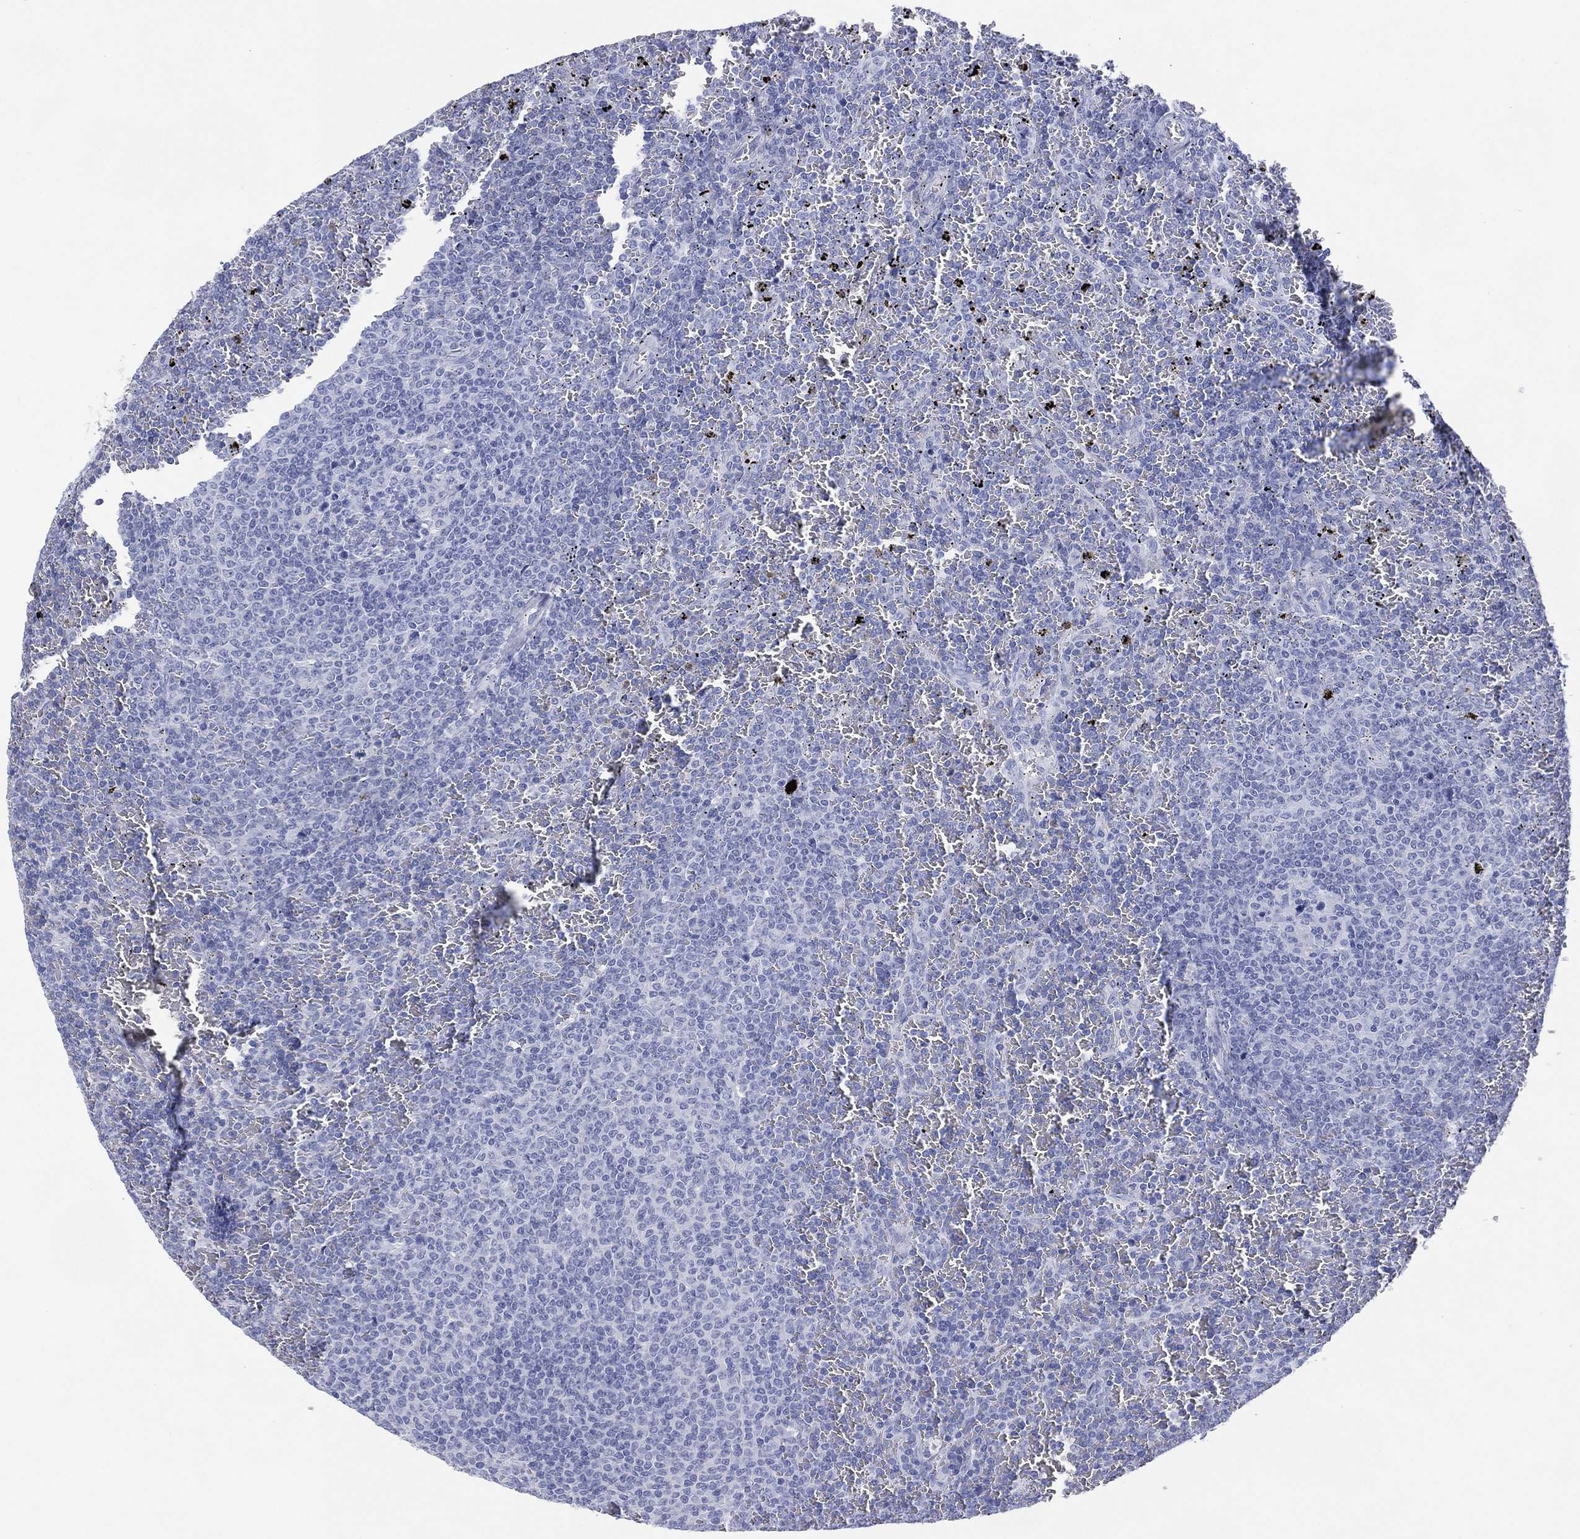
{"staining": {"intensity": "negative", "quantity": "none", "location": "none"}, "tissue": "lymphoma", "cell_type": "Tumor cells", "image_type": "cancer", "snomed": [{"axis": "morphology", "description": "Malignant lymphoma, non-Hodgkin's type, Low grade"}, {"axis": "topography", "description": "Spleen"}], "caption": "Tumor cells are negative for brown protein staining in low-grade malignant lymphoma, non-Hodgkin's type. (Stains: DAB IHC with hematoxylin counter stain, Microscopy: brightfield microscopy at high magnification).", "gene": "DSG1", "patient": {"sex": "female", "age": 77}}